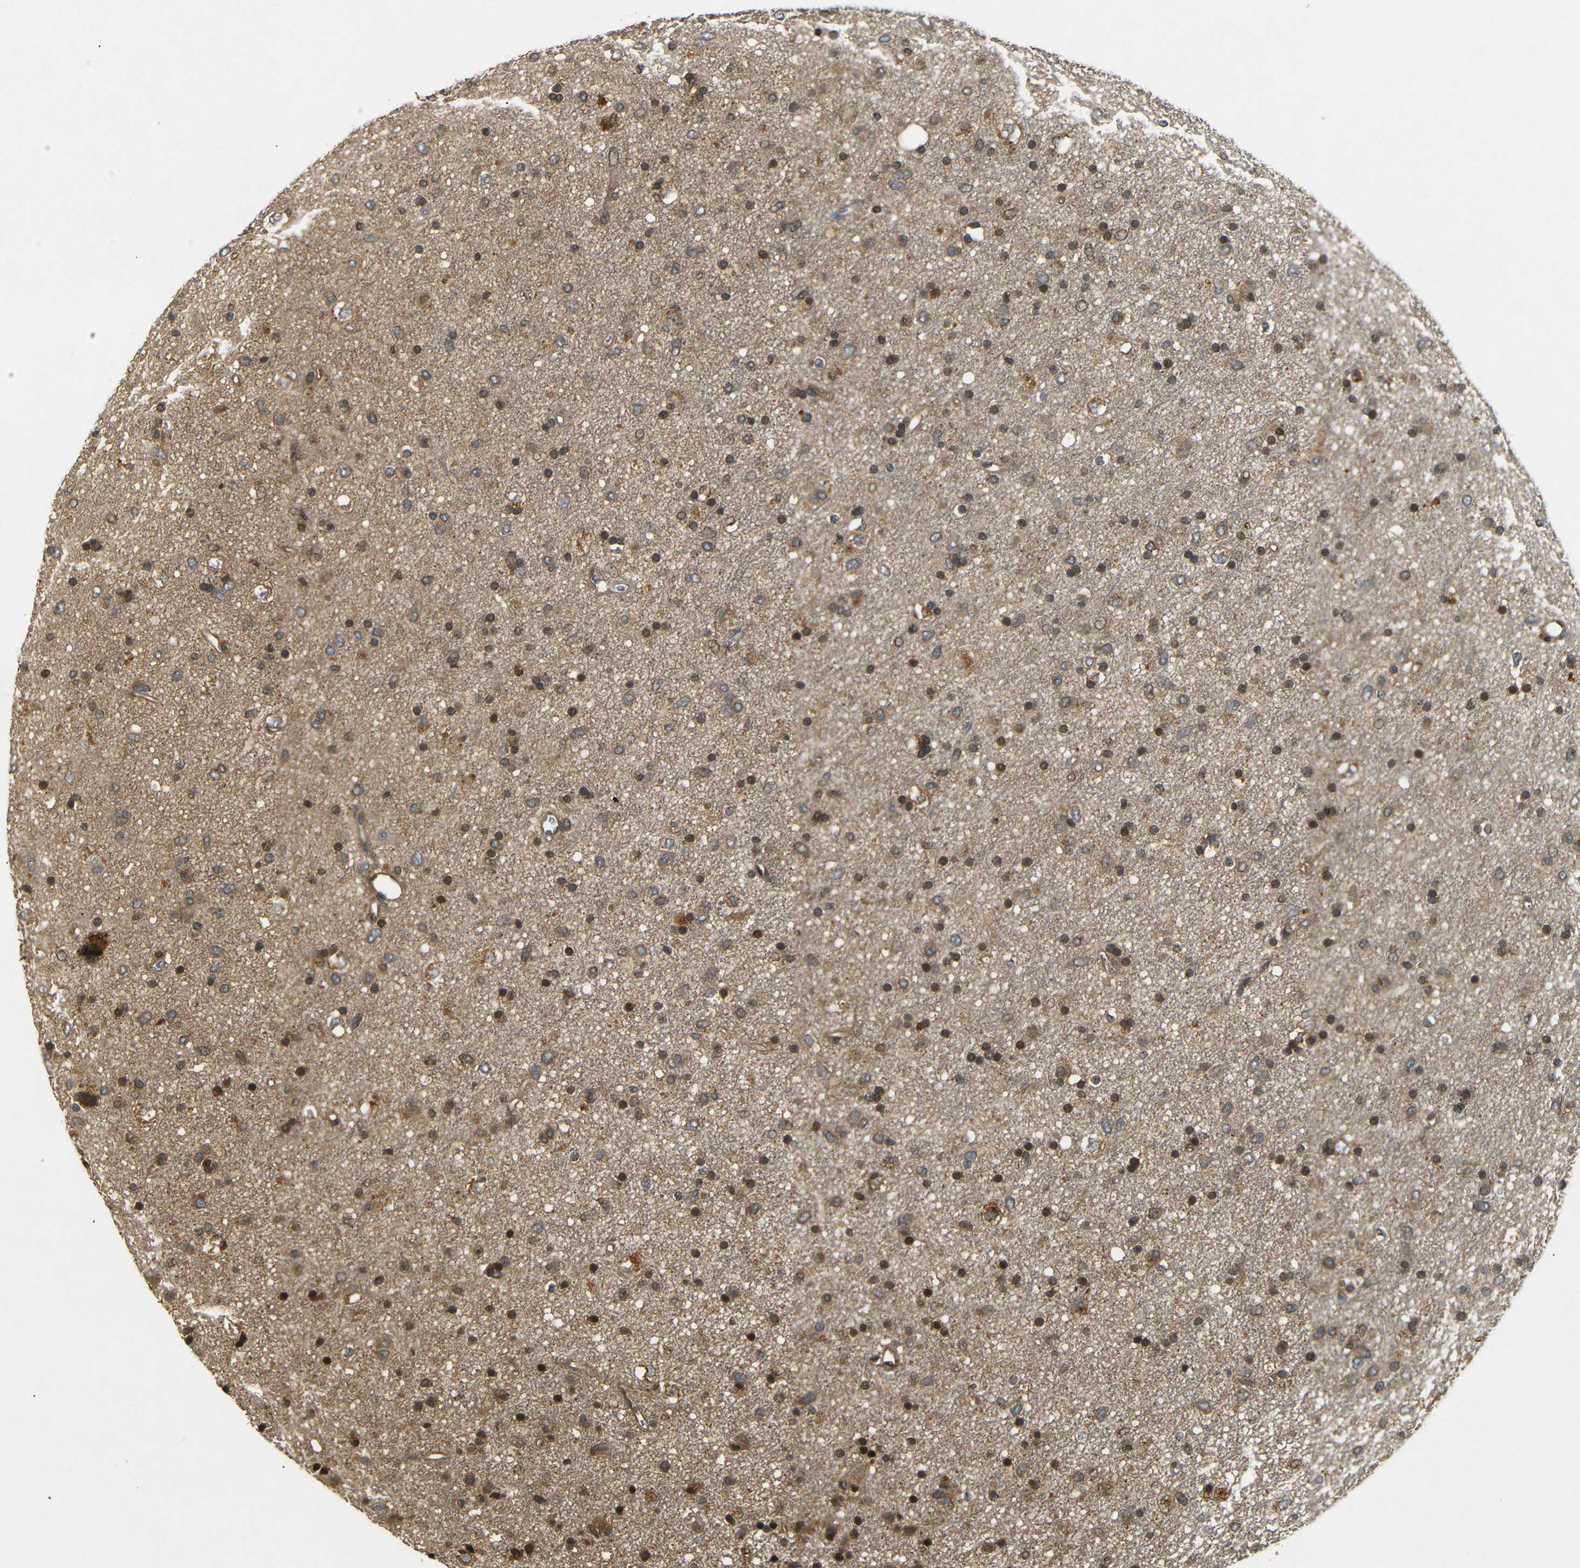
{"staining": {"intensity": "moderate", "quantity": ">75%", "location": "cytoplasmic/membranous,nuclear"}, "tissue": "glioma", "cell_type": "Tumor cells", "image_type": "cancer", "snomed": [{"axis": "morphology", "description": "Glioma, malignant, Low grade"}, {"axis": "topography", "description": "Brain"}], "caption": "Immunohistochemical staining of human malignant glioma (low-grade) demonstrates medium levels of moderate cytoplasmic/membranous and nuclear positivity in approximately >75% of tumor cells. The protein of interest is shown in brown color, while the nuclei are stained blue.", "gene": "TANK", "patient": {"sex": "male", "age": 77}}